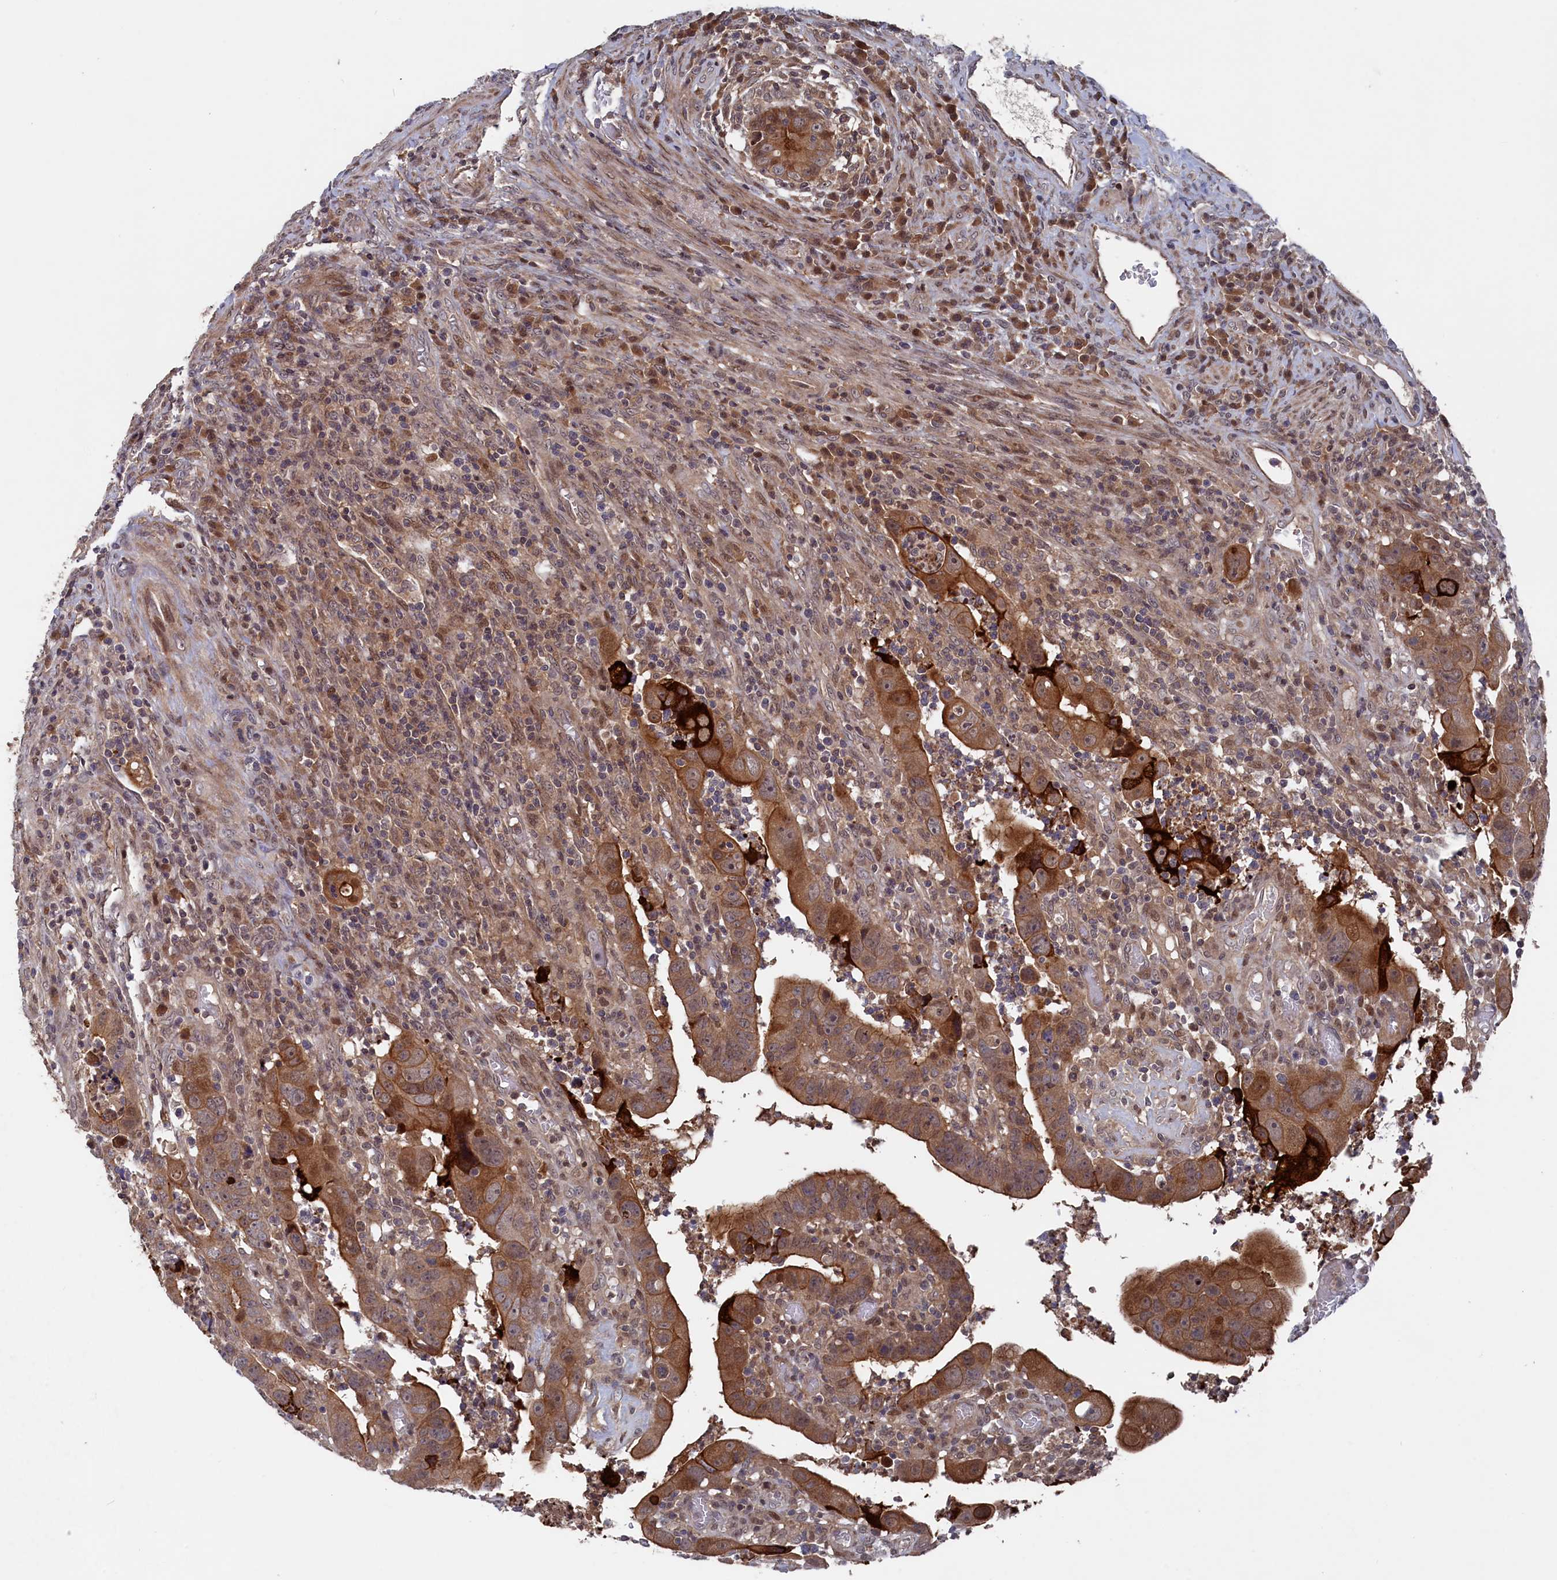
{"staining": {"intensity": "moderate", "quantity": ">75%", "location": "cytoplasmic/membranous"}, "tissue": "colorectal cancer", "cell_type": "Tumor cells", "image_type": "cancer", "snomed": [{"axis": "morphology", "description": "Normal tissue, NOS"}, {"axis": "morphology", "description": "Adenocarcinoma, NOS"}, {"axis": "topography", "description": "Rectum"}], "caption": "A medium amount of moderate cytoplasmic/membranous staining is present in approximately >75% of tumor cells in adenocarcinoma (colorectal) tissue.", "gene": "TMC5", "patient": {"sex": "female", "age": 65}}